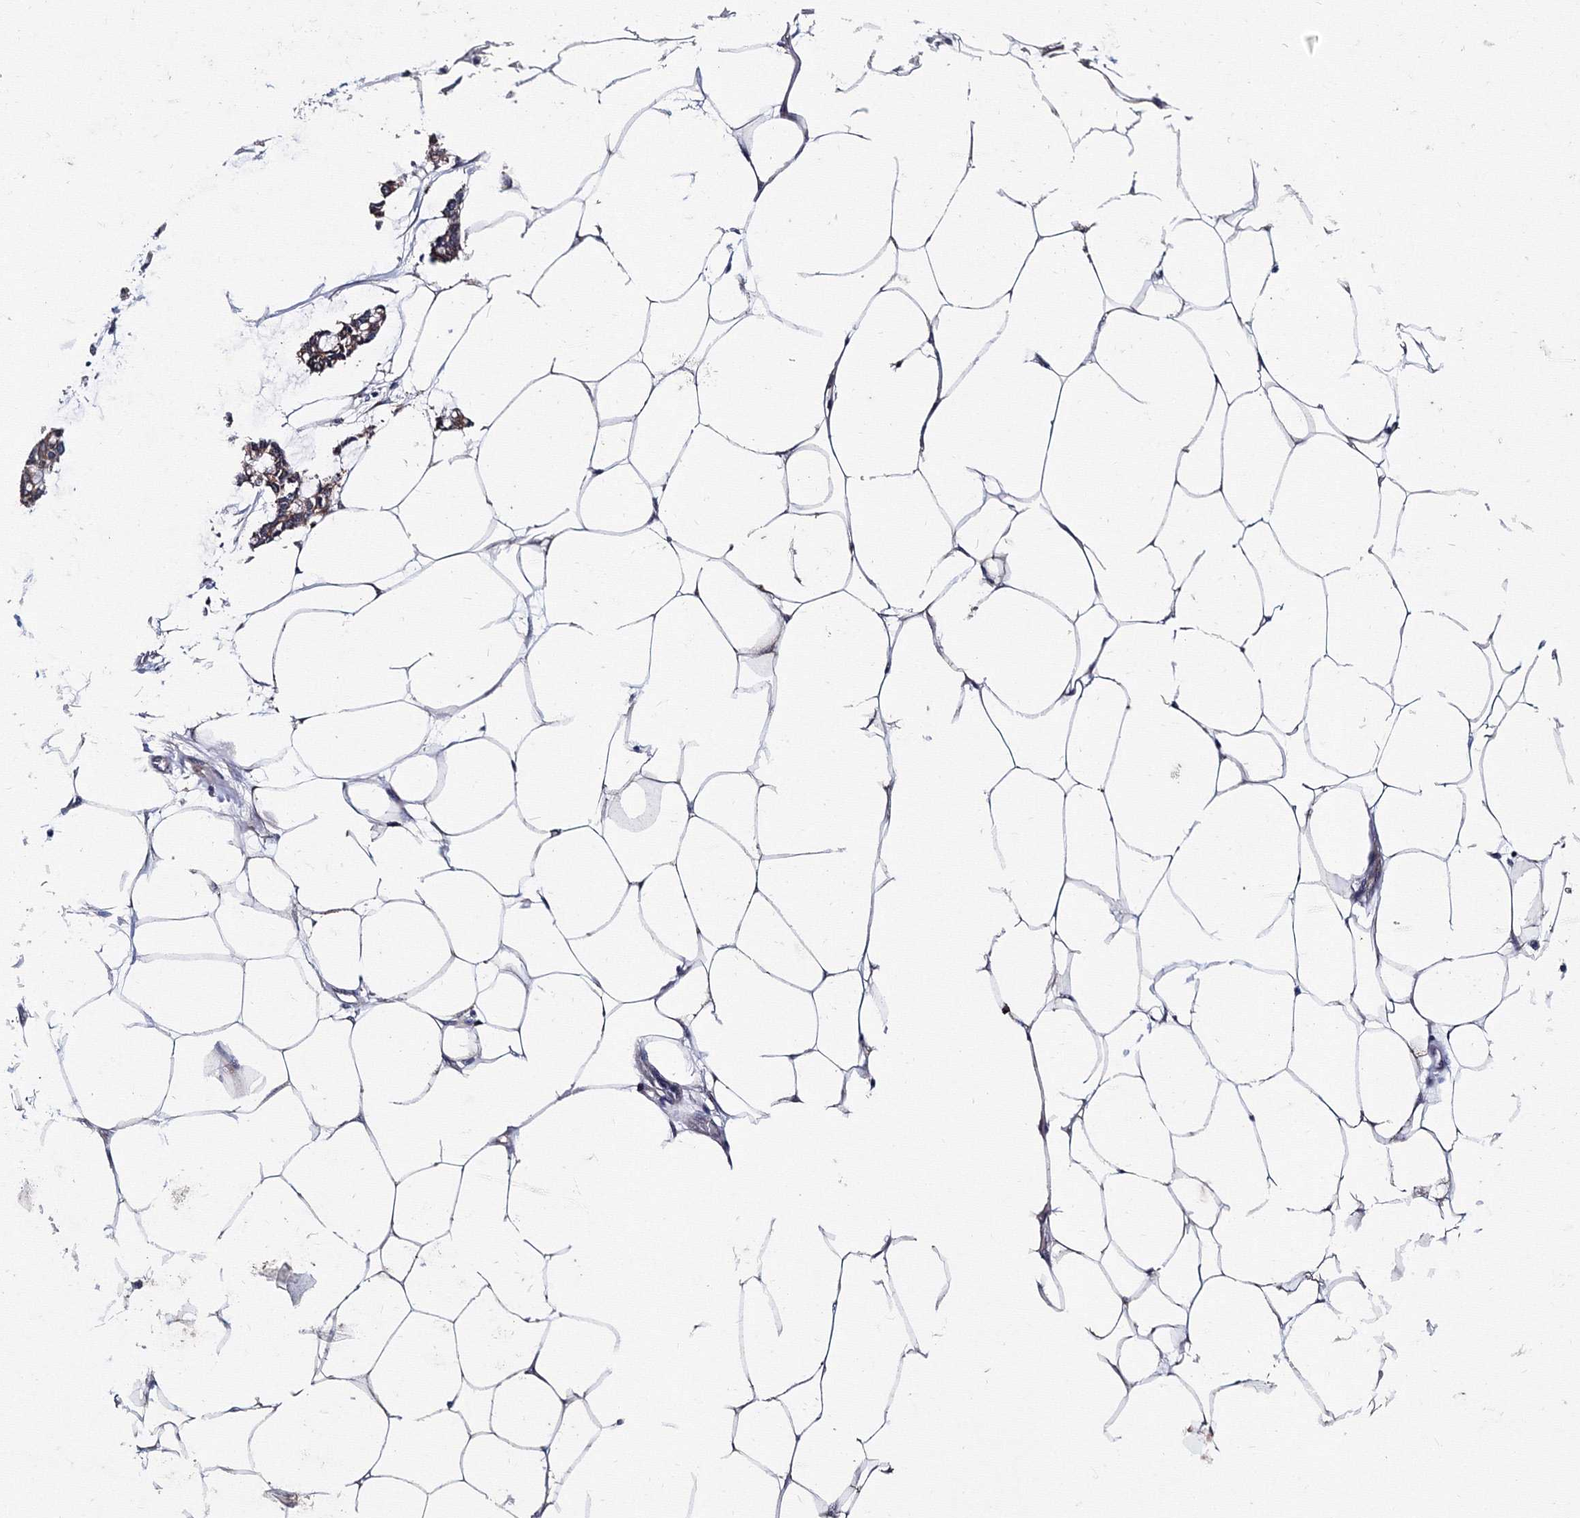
{"staining": {"intensity": "negative", "quantity": "none", "location": "none"}, "tissue": "adipose tissue", "cell_type": "Adipocytes", "image_type": "normal", "snomed": [{"axis": "morphology", "description": "Normal tissue, NOS"}, {"axis": "morphology", "description": "Adenocarcinoma, NOS"}, {"axis": "topography", "description": "Colon"}, {"axis": "topography", "description": "Peripheral nerve tissue"}], "caption": "IHC image of normal adipose tissue stained for a protein (brown), which shows no positivity in adipocytes. The staining is performed using DAB brown chromogen with nuclei counter-stained in using hematoxylin.", "gene": "PHYKPL", "patient": {"sex": "male", "age": 14}}